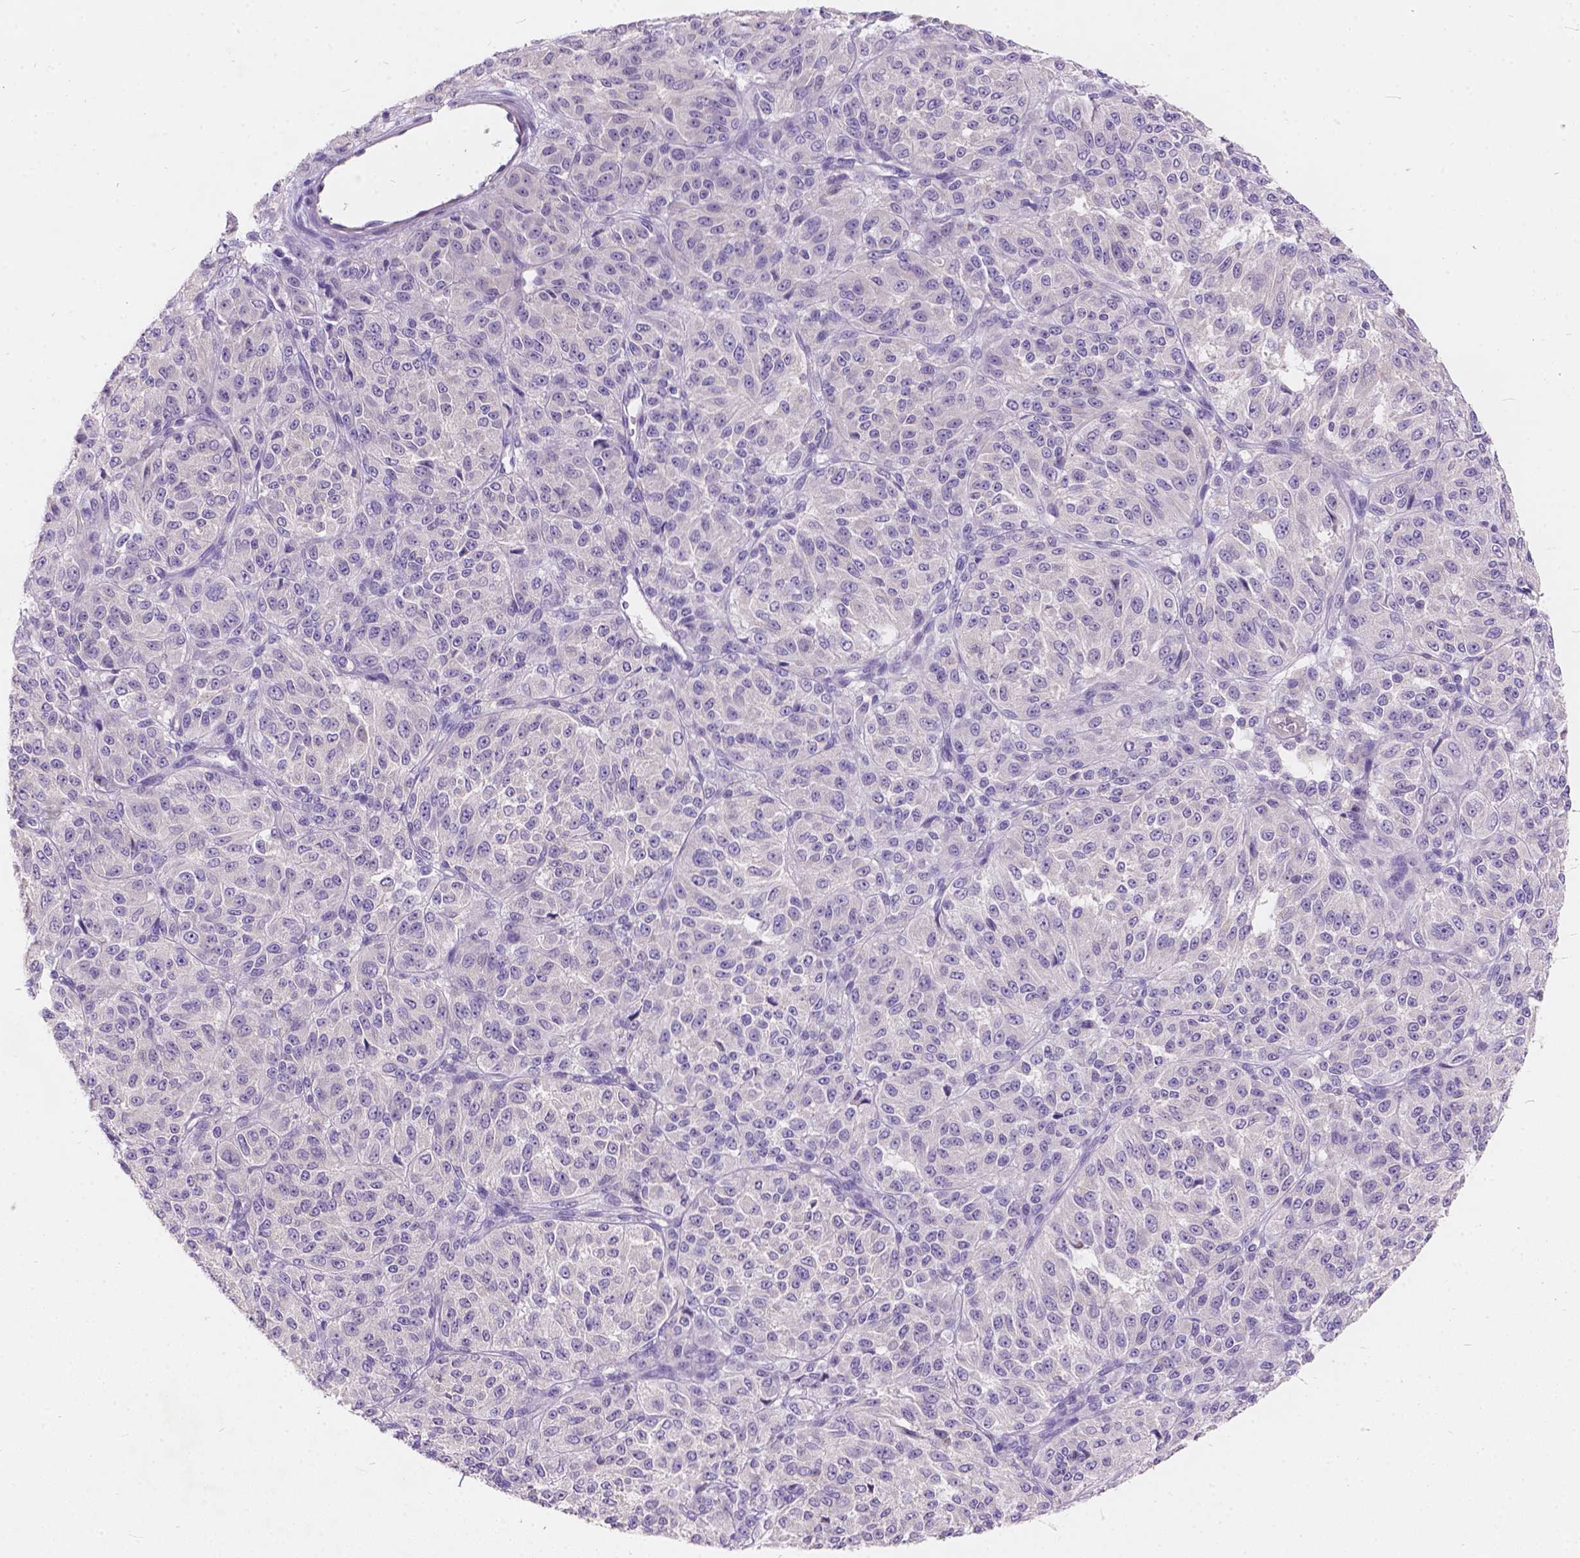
{"staining": {"intensity": "negative", "quantity": "none", "location": "none"}, "tissue": "melanoma", "cell_type": "Tumor cells", "image_type": "cancer", "snomed": [{"axis": "morphology", "description": "Malignant melanoma, Metastatic site"}, {"axis": "topography", "description": "Brain"}], "caption": "High power microscopy image of an immunohistochemistry (IHC) photomicrograph of melanoma, revealing no significant expression in tumor cells. (DAB (3,3'-diaminobenzidine) IHC, high magnification).", "gene": "PEX11G", "patient": {"sex": "female", "age": 56}}